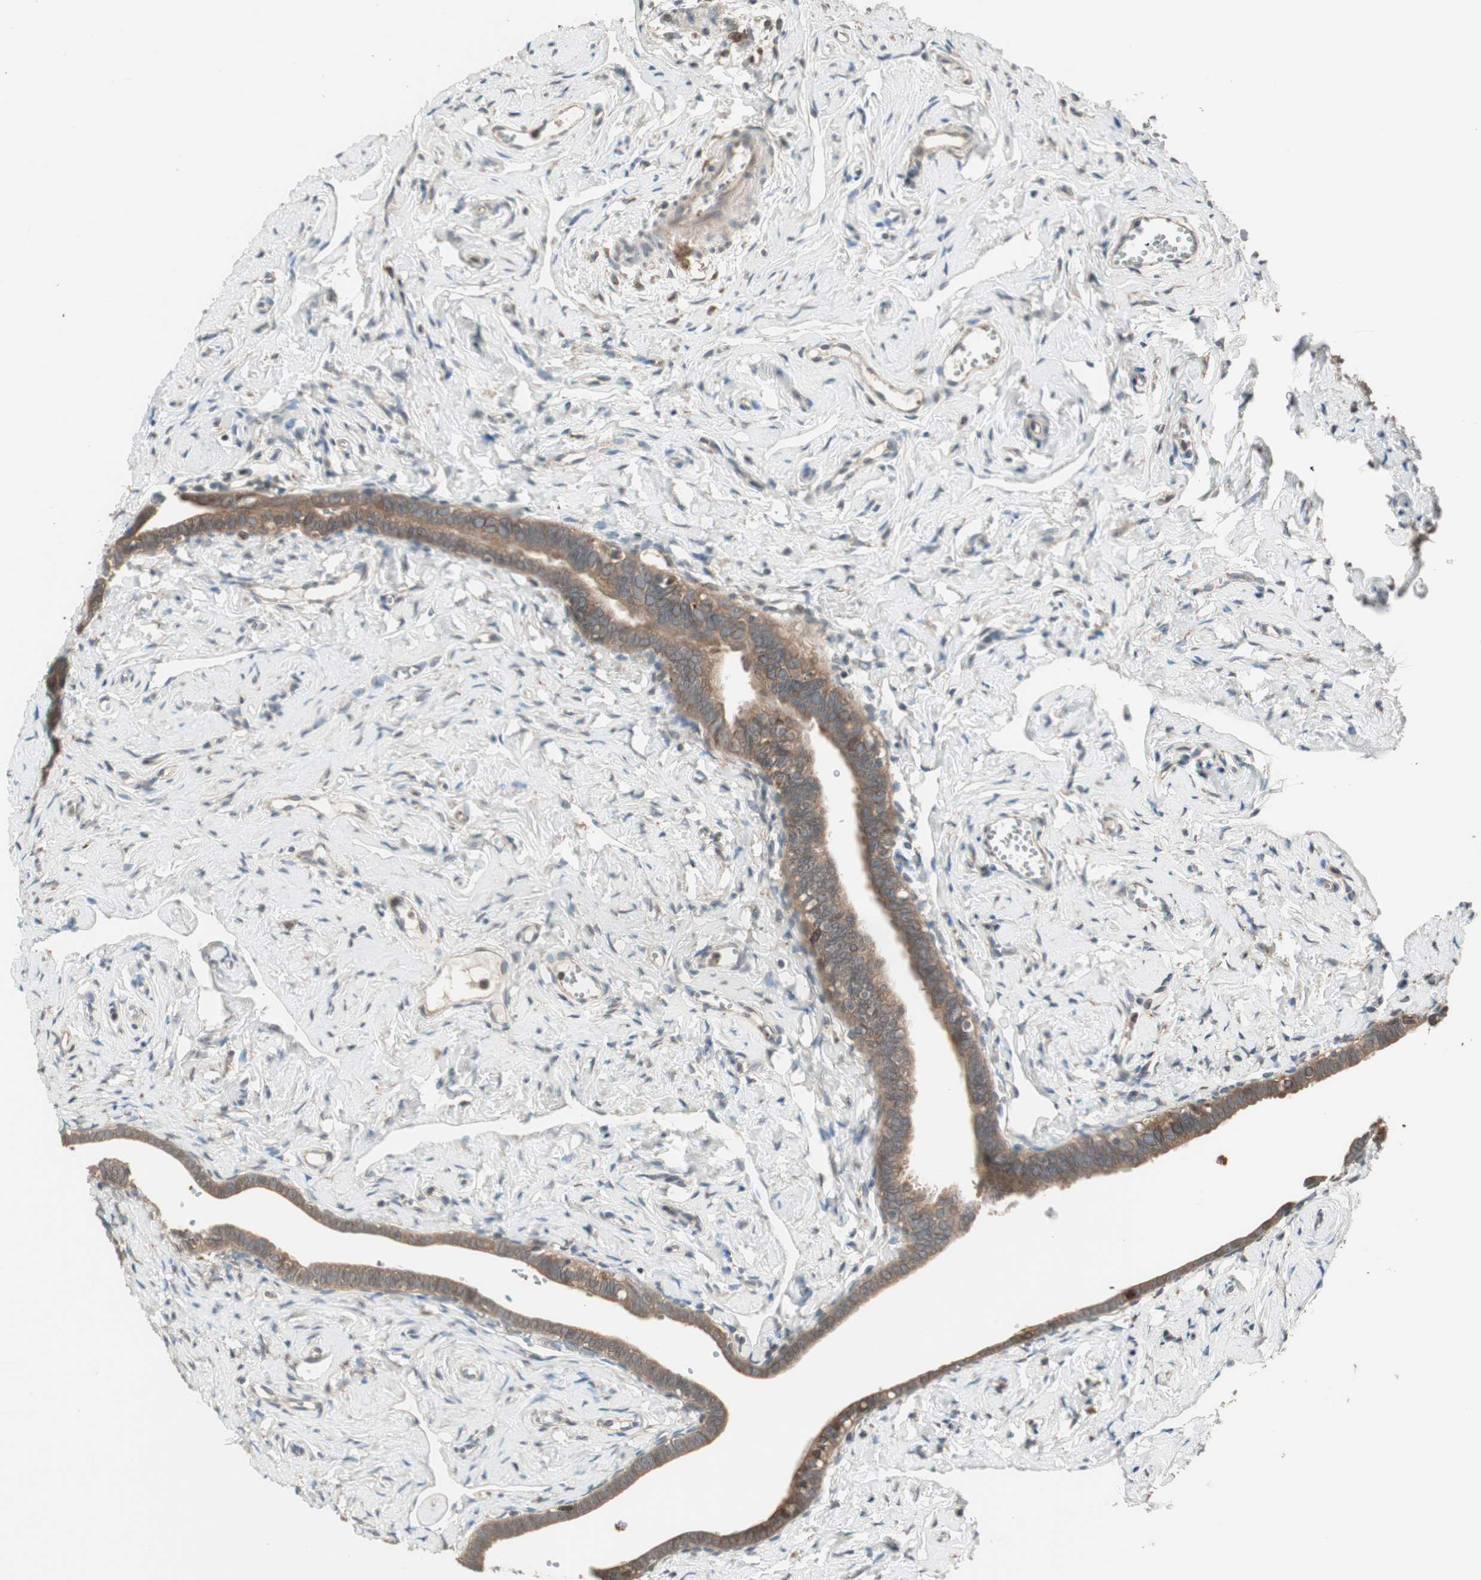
{"staining": {"intensity": "moderate", "quantity": ">75%", "location": "cytoplasmic/membranous"}, "tissue": "fallopian tube", "cell_type": "Glandular cells", "image_type": "normal", "snomed": [{"axis": "morphology", "description": "Normal tissue, NOS"}, {"axis": "topography", "description": "Fallopian tube"}], "caption": "Protein staining of unremarkable fallopian tube exhibits moderate cytoplasmic/membranous staining in approximately >75% of glandular cells.", "gene": "ATP6AP2", "patient": {"sex": "female", "age": 71}}